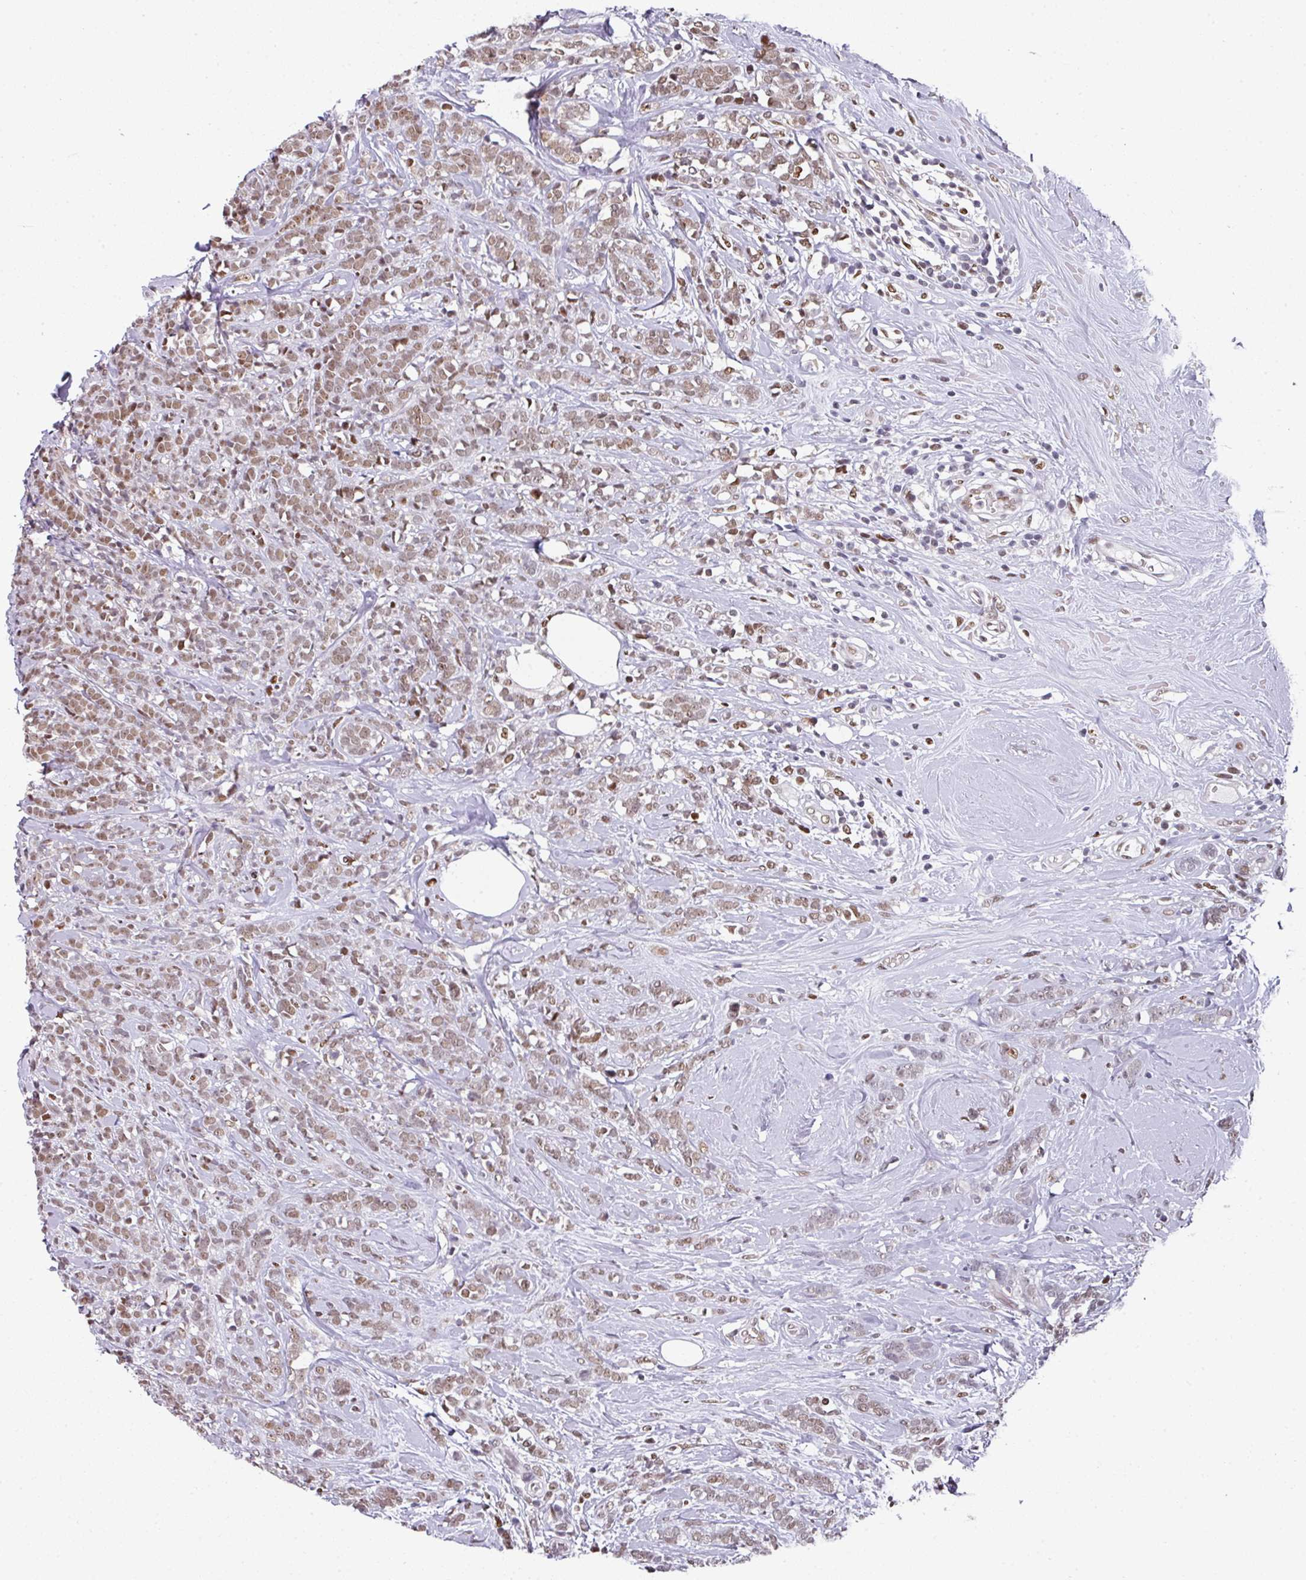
{"staining": {"intensity": "moderate", "quantity": ">75%", "location": "nuclear"}, "tissue": "breast cancer", "cell_type": "Tumor cells", "image_type": "cancer", "snomed": [{"axis": "morphology", "description": "Lobular carcinoma"}, {"axis": "topography", "description": "Breast"}], "caption": "Brown immunohistochemical staining in human breast cancer (lobular carcinoma) reveals moderate nuclear expression in approximately >75% of tumor cells. The staining is performed using DAB brown chromogen to label protein expression. The nuclei are counter-stained blue using hematoxylin.", "gene": "RAD50", "patient": {"sex": "female", "age": 58}}